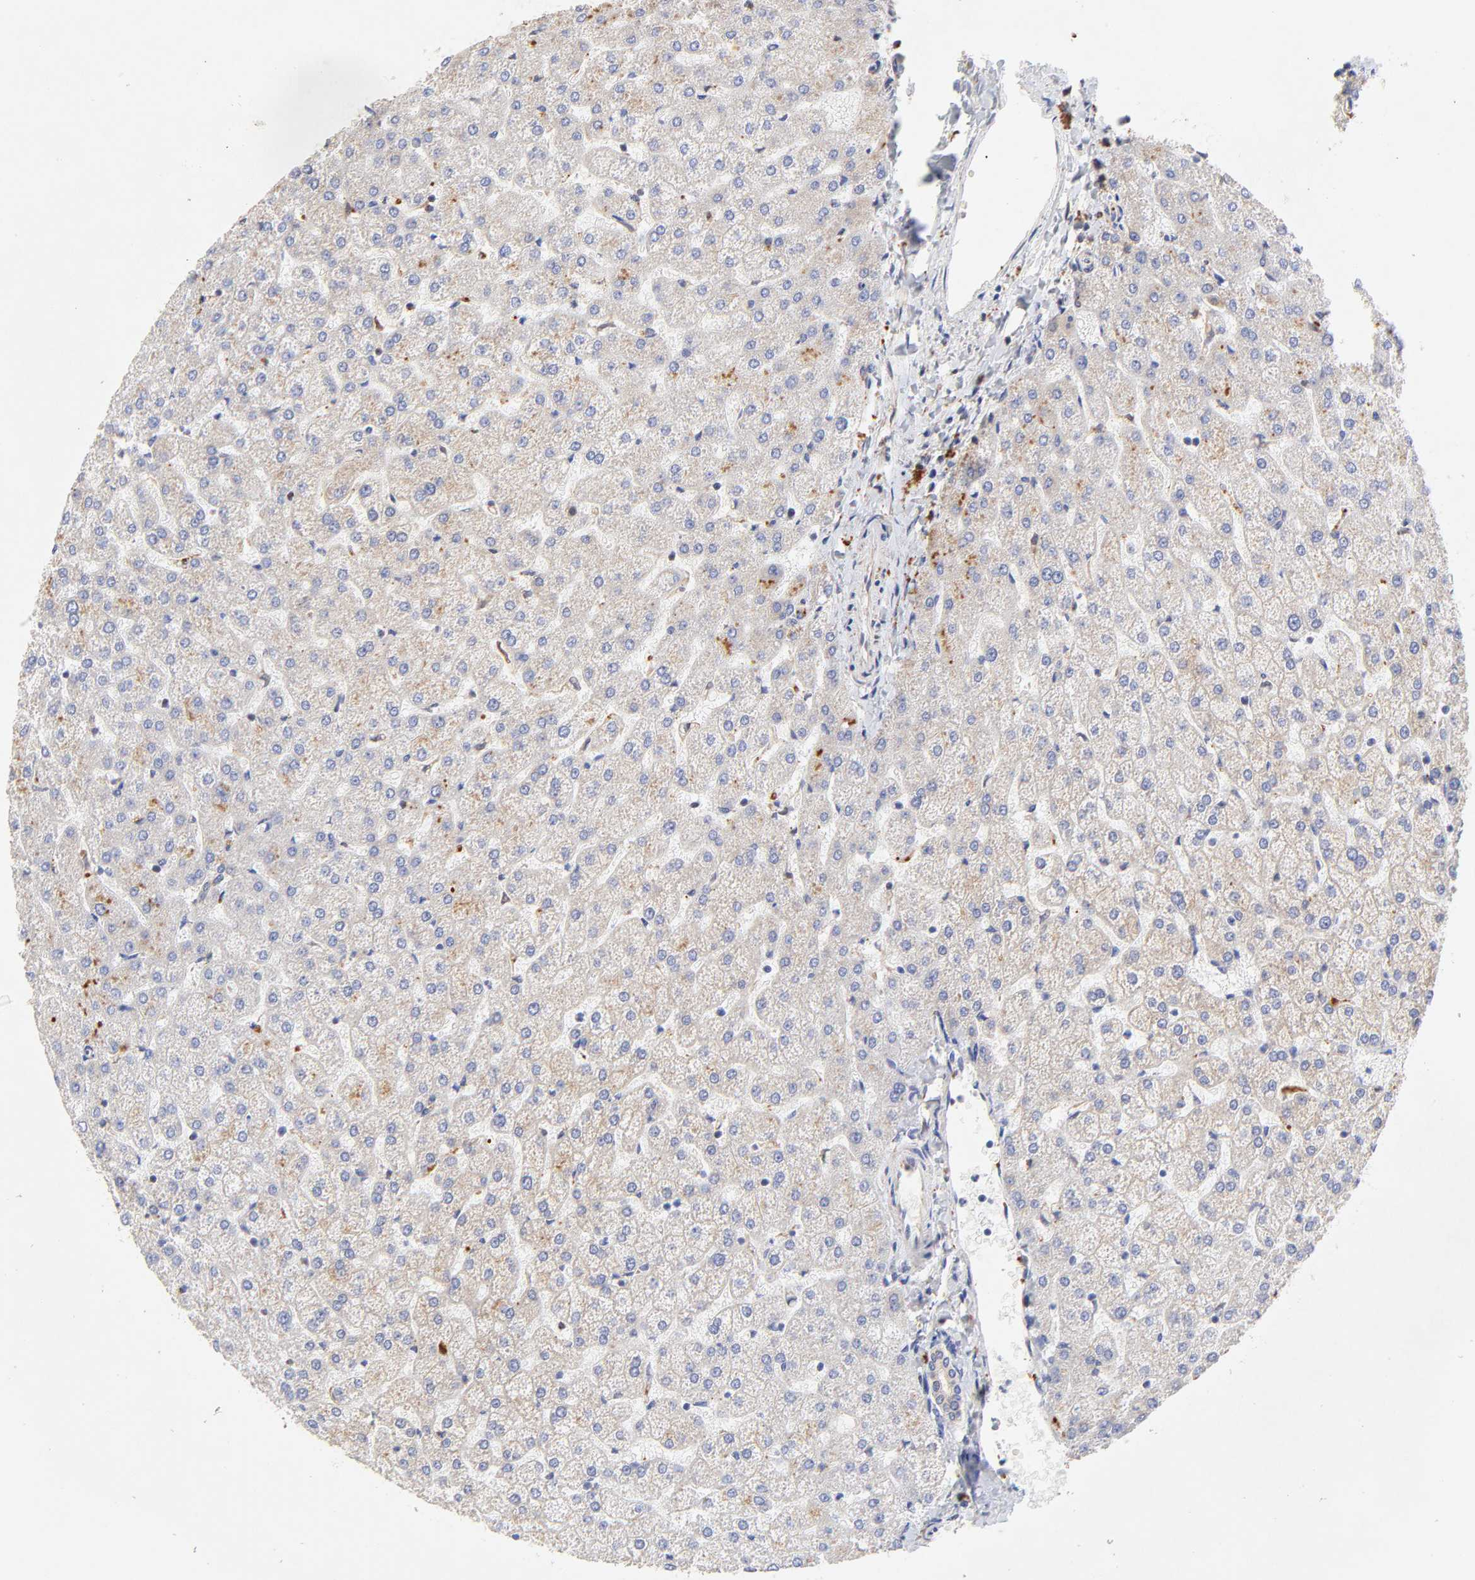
{"staining": {"intensity": "weak", "quantity": ">75%", "location": "cytoplasmic/membranous"}, "tissue": "liver", "cell_type": "Cholangiocytes", "image_type": "normal", "snomed": [{"axis": "morphology", "description": "Normal tissue, NOS"}, {"axis": "topography", "description": "Liver"}], "caption": "This micrograph exhibits unremarkable liver stained with IHC to label a protein in brown. The cytoplasmic/membranous of cholangiocytes show weak positivity for the protein. Nuclei are counter-stained blue.", "gene": "SSBP1", "patient": {"sex": "female", "age": 32}}